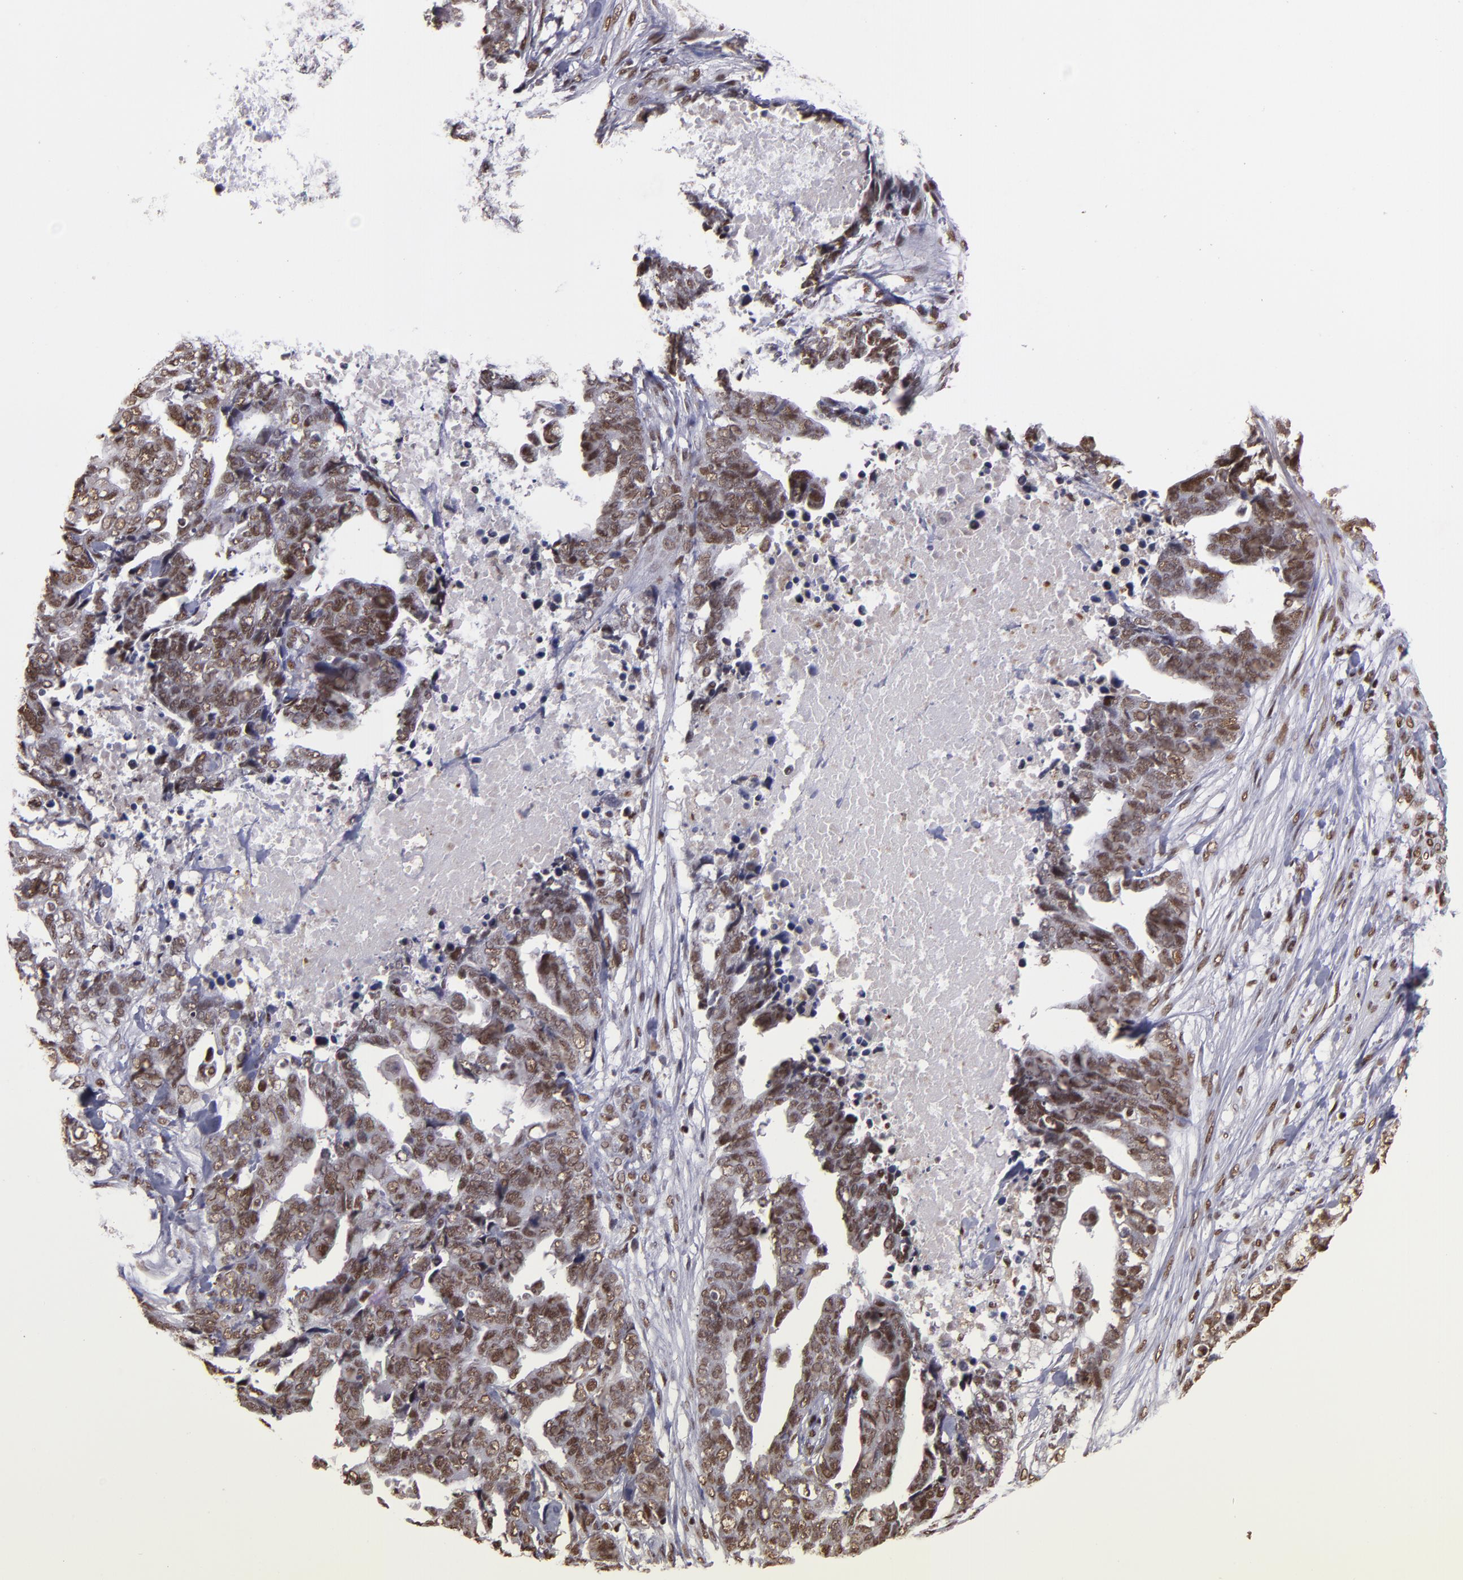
{"staining": {"intensity": "moderate", "quantity": ">75%", "location": "nuclear"}, "tissue": "ovarian cancer", "cell_type": "Tumor cells", "image_type": "cancer", "snomed": [{"axis": "morphology", "description": "Normal tissue, NOS"}, {"axis": "morphology", "description": "Cystadenocarcinoma, serous, NOS"}, {"axis": "topography", "description": "Fallopian tube"}, {"axis": "topography", "description": "Ovary"}], "caption": "The histopathology image reveals staining of serous cystadenocarcinoma (ovarian), revealing moderate nuclear protein positivity (brown color) within tumor cells.", "gene": "SP1", "patient": {"sex": "female", "age": 56}}